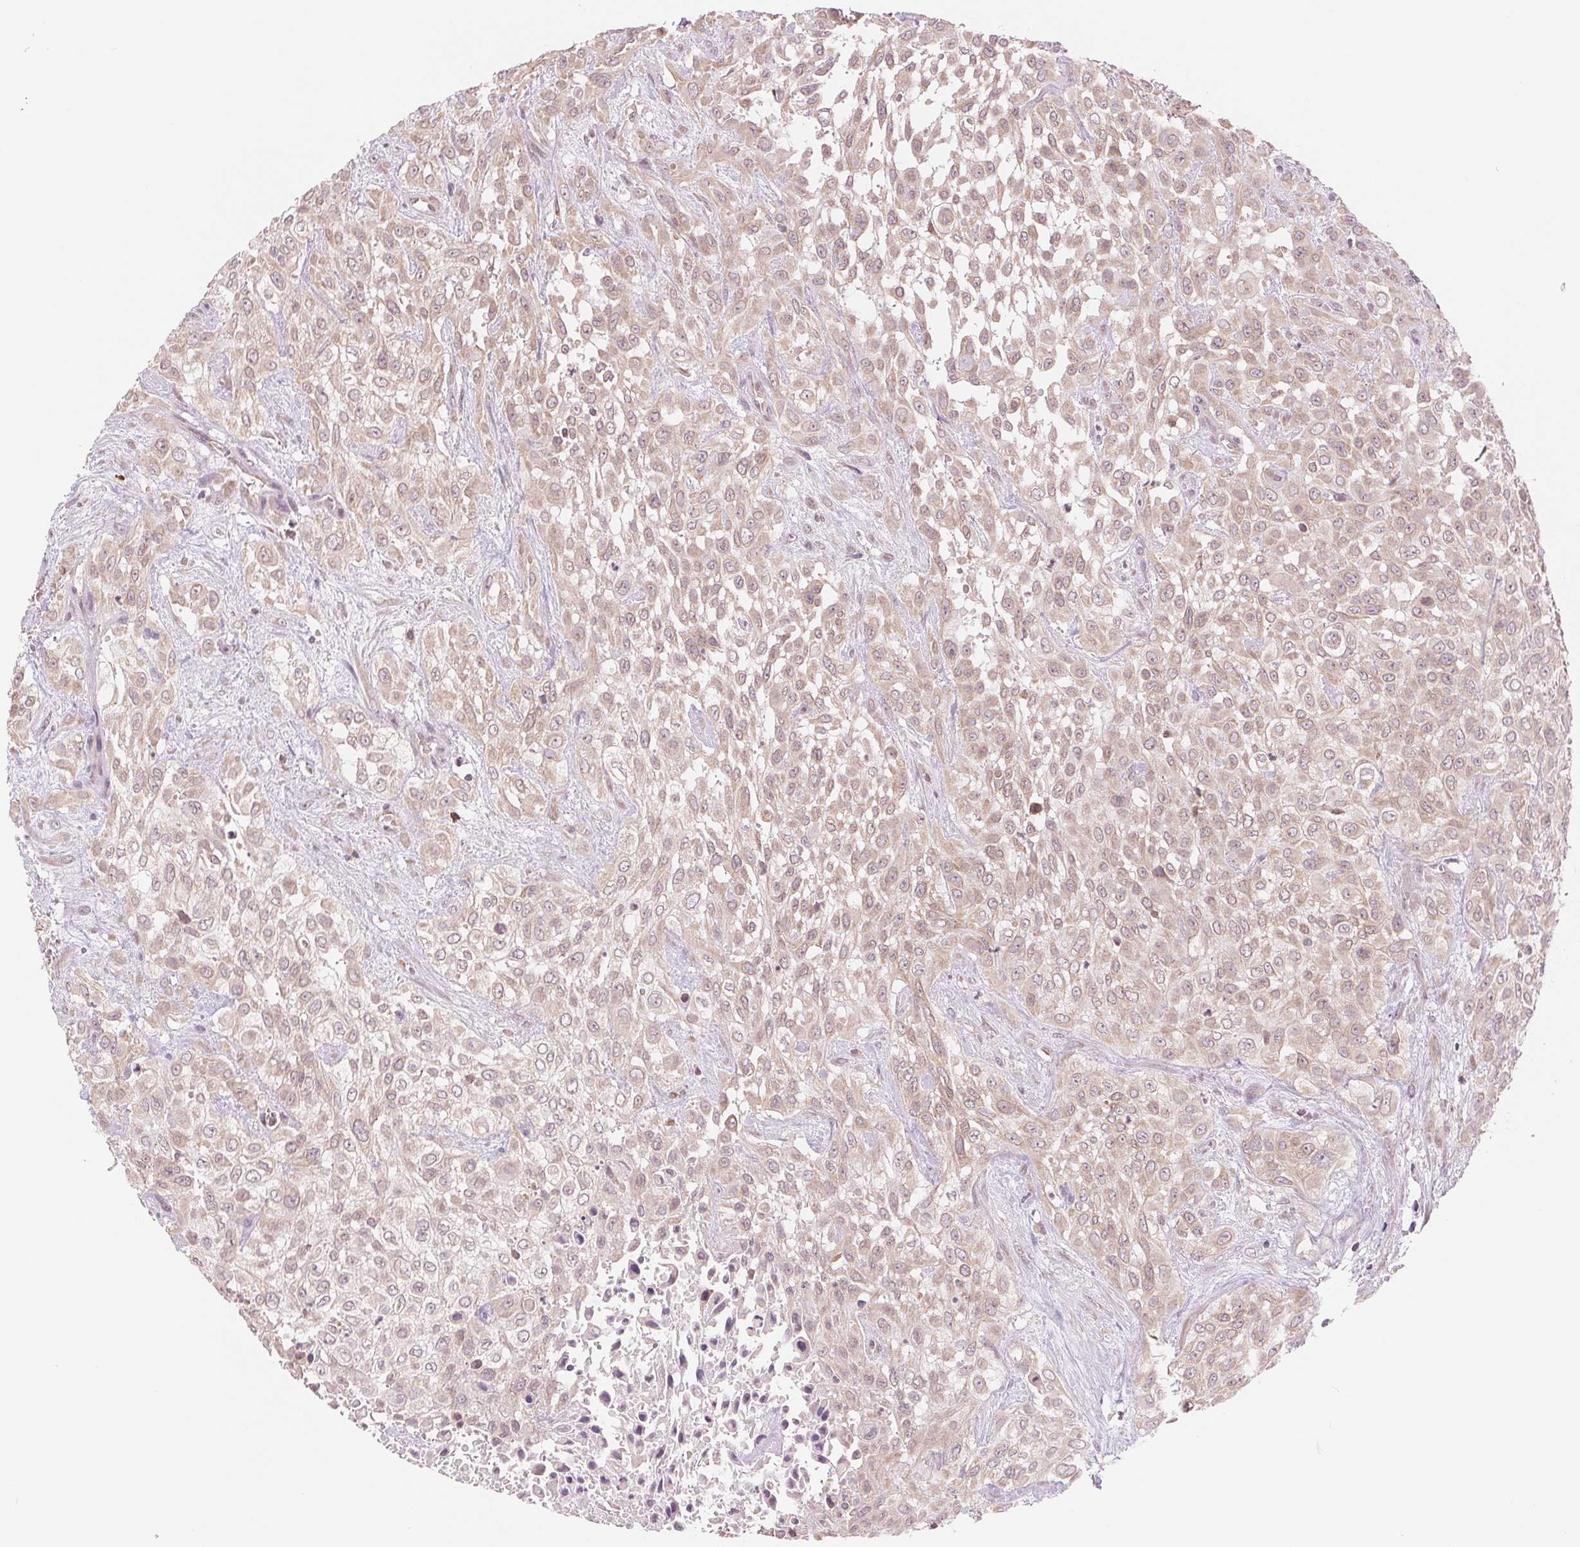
{"staining": {"intensity": "weak", "quantity": ">75%", "location": "cytoplasmic/membranous"}, "tissue": "urothelial cancer", "cell_type": "Tumor cells", "image_type": "cancer", "snomed": [{"axis": "morphology", "description": "Urothelial carcinoma, High grade"}, {"axis": "topography", "description": "Urinary bladder"}], "caption": "A photomicrograph of human urothelial carcinoma (high-grade) stained for a protein reveals weak cytoplasmic/membranous brown staining in tumor cells.", "gene": "TECR", "patient": {"sex": "male", "age": 57}}